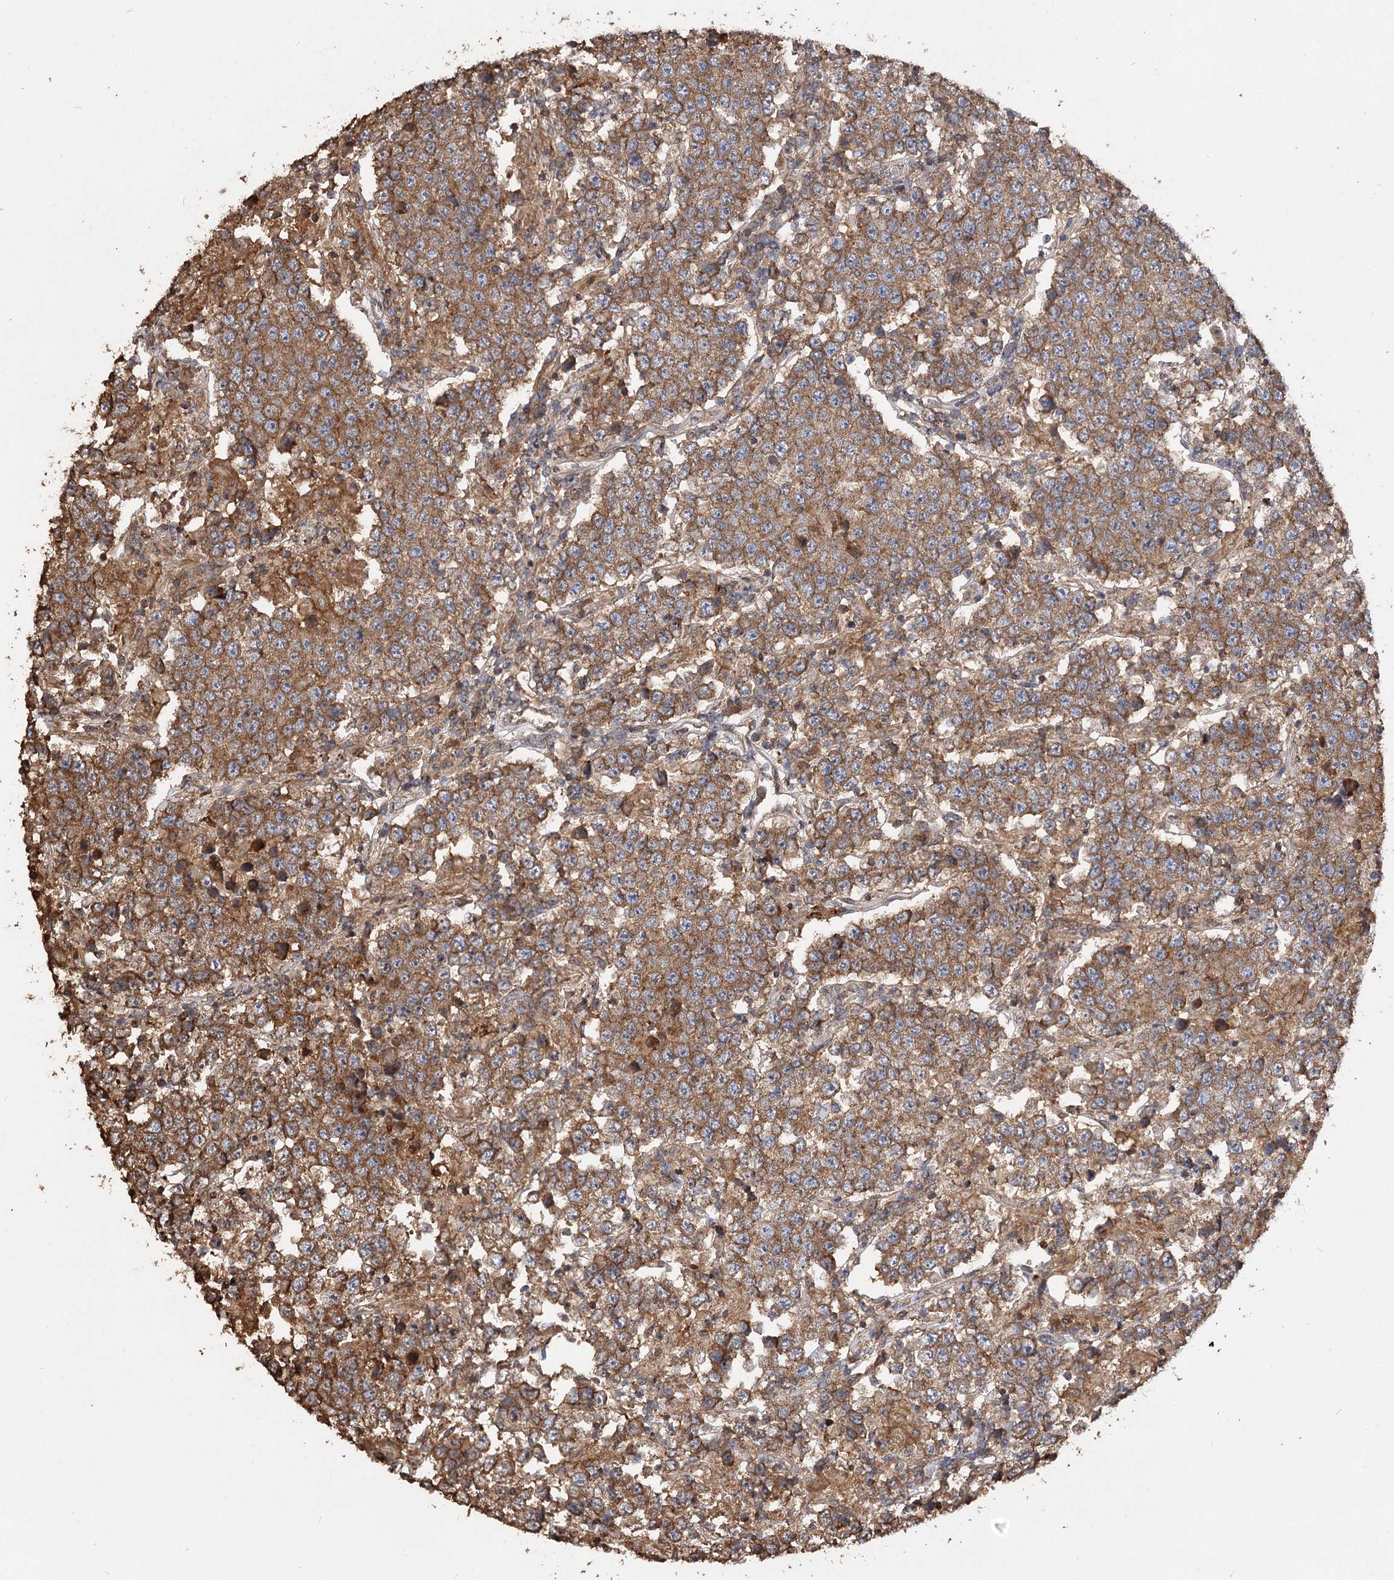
{"staining": {"intensity": "moderate", "quantity": ">75%", "location": "cytoplasmic/membranous"}, "tissue": "testis cancer", "cell_type": "Tumor cells", "image_type": "cancer", "snomed": [{"axis": "morphology", "description": "Normal tissue, NOS"}, {"axis": "morphology", "description": "Urothelial carcinoma, High grade"}, {"axis": "morphology", "description": "Seminoma, NOS"}, {"axis": "morphology", "description": "Carcinoma, Embryonal, NOS"}, {"axis": "topography", "description": "Urinary bladder"}, {"axis": "topography", "description": "Testis"}], "caption": "Testis embryonal carcinoma was stained to show a protein in brown. There is medium levels of moderate cytoplasmic/membranous expression in approximately >75% of tumor cells. The protein of interest is stained brown, and the nuclei are stained in blue (DAB (3,3'-diaminobenzidine) IHC with brightfield microscopy, high magnification).", "gene": "ARL13A", "patient": {"sex": "male", "age": 41}}